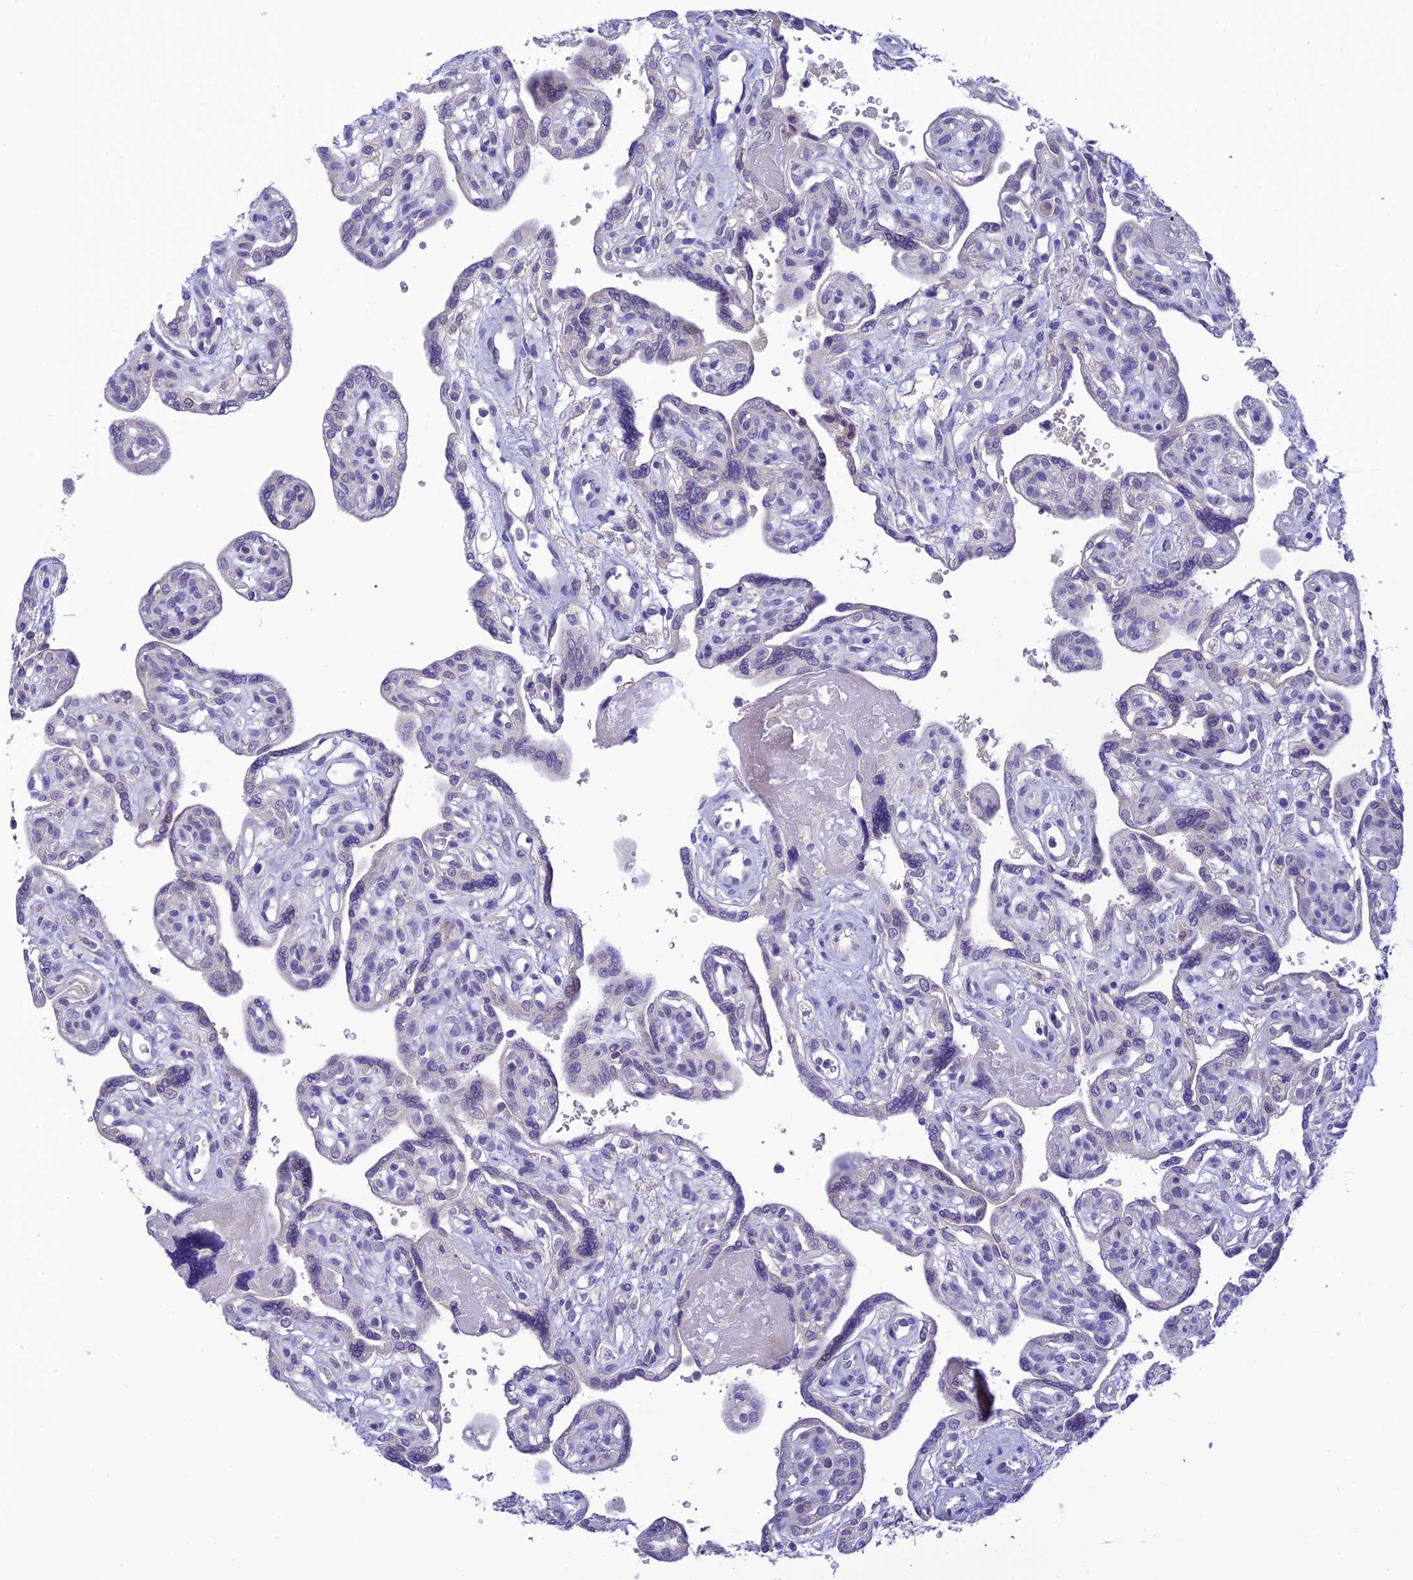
{"staining": {"intensity": "negative", "quantity": "none", "location": "none"}, "tissue": "placenta", "cell_type": "Decidual cells", "image_type": "normal", "snomed": [{"axis": "morphology", "description": "Normal tissue, NOS"}, {"axis": "topography", "description": "Placenta"}], "caption": "Photomicrograph shows no significant protein staining in decidual cells of benign placenta.", "gene": "XPO7", "patient": {"sex": "female", "age": 39}}